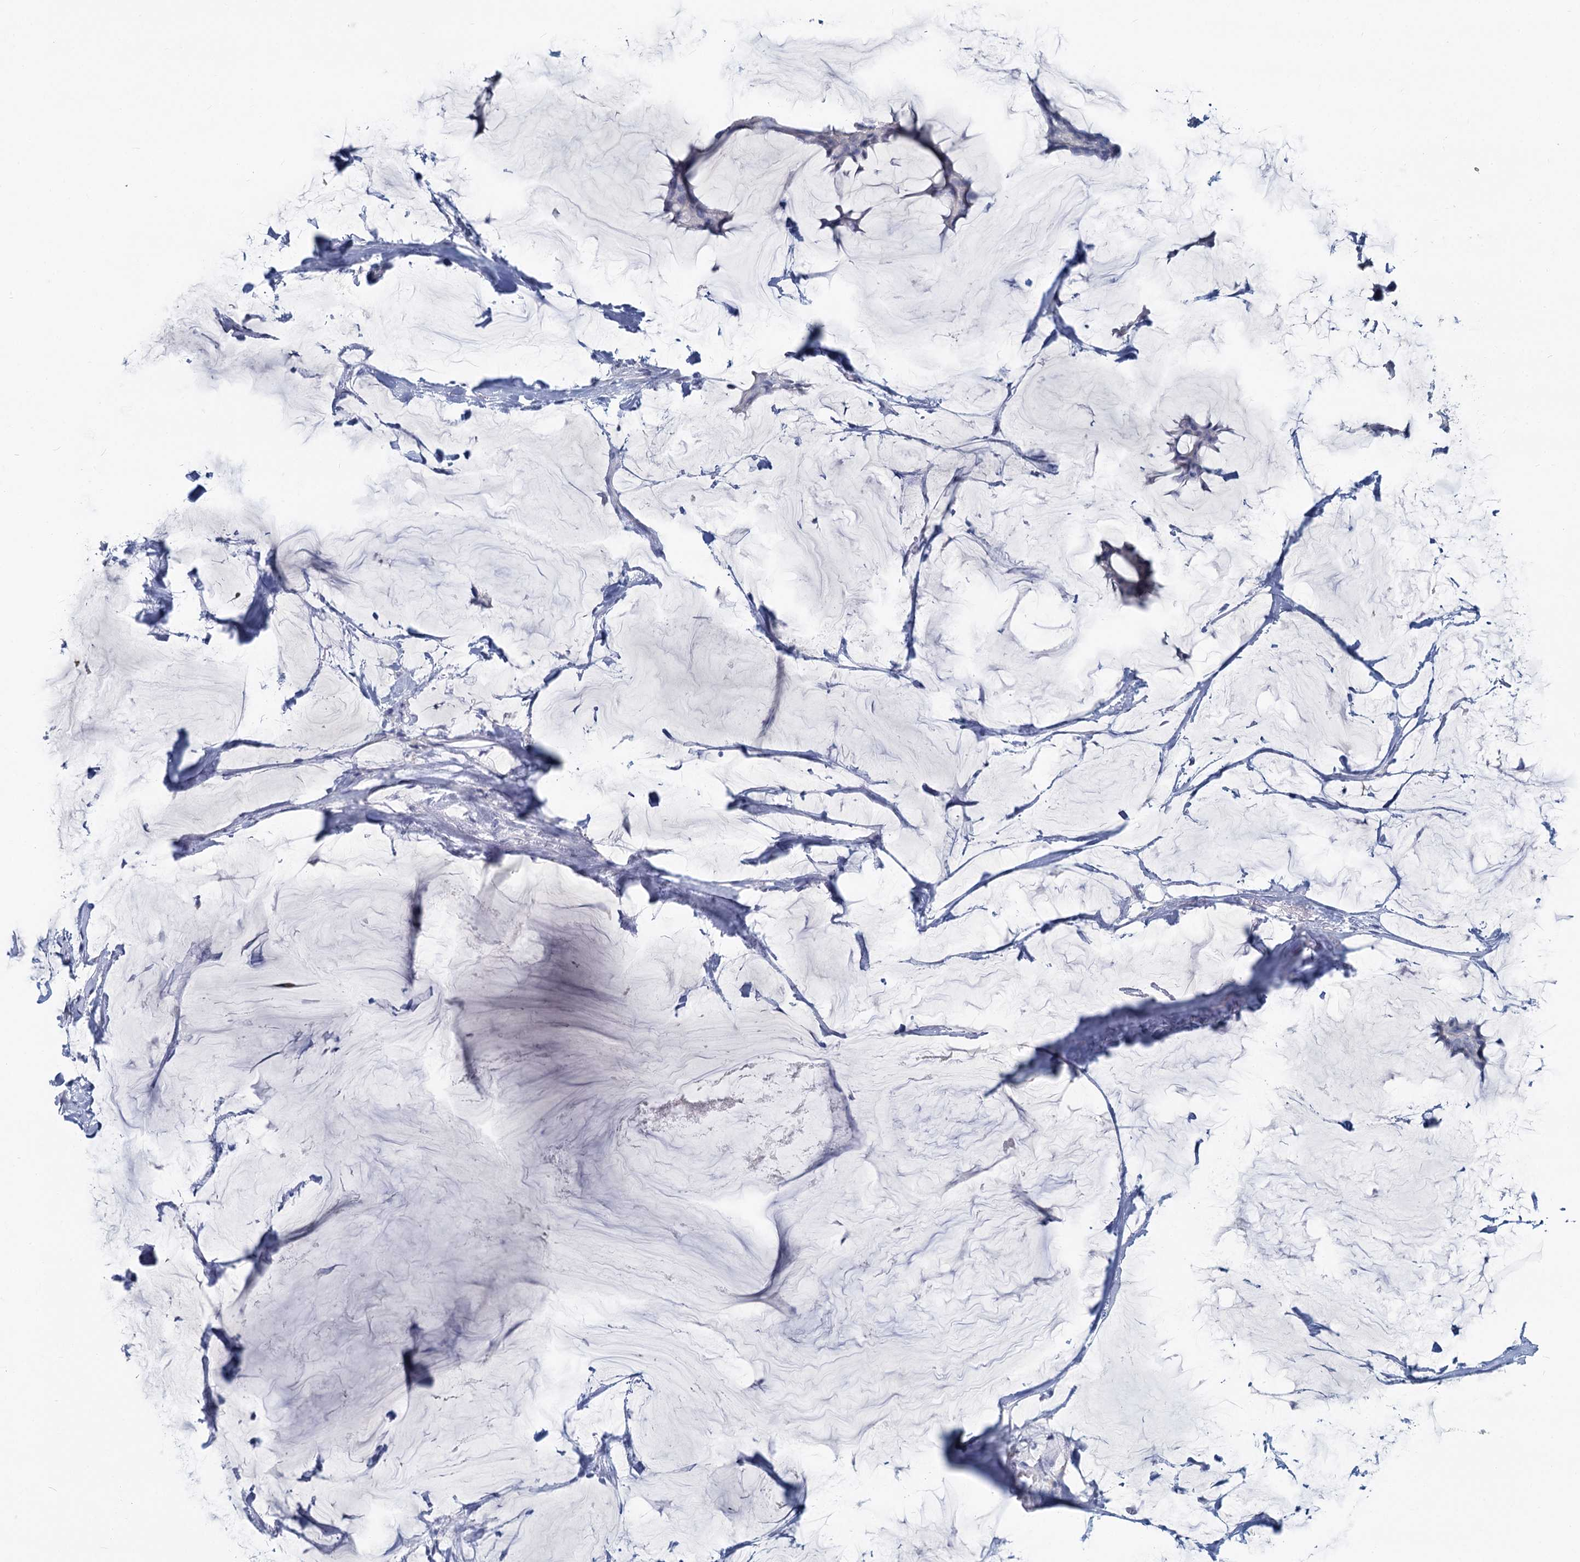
{"staining": {"intensity": "negative", "quantity": "none", "location": "none"}, "tissue": "breast cancer", "cell_type": "Tumor cells", "image_type": "cancer", "snomed": [{"axis": "morphology", "description": "Duct carcinoma"}, {"axis": "topography", "description": "Breast"}], "caption": "Infiltrating ductal carcinoma (breast) was stained to show a protein in brown. There is no significant positivity in tumor cells. The staining is performed using DAB brown chromogen with nuclei counter-stained in using hematoxylin.", "gene": "CHGA", "patient": {"sex": "female", "age": 93}}